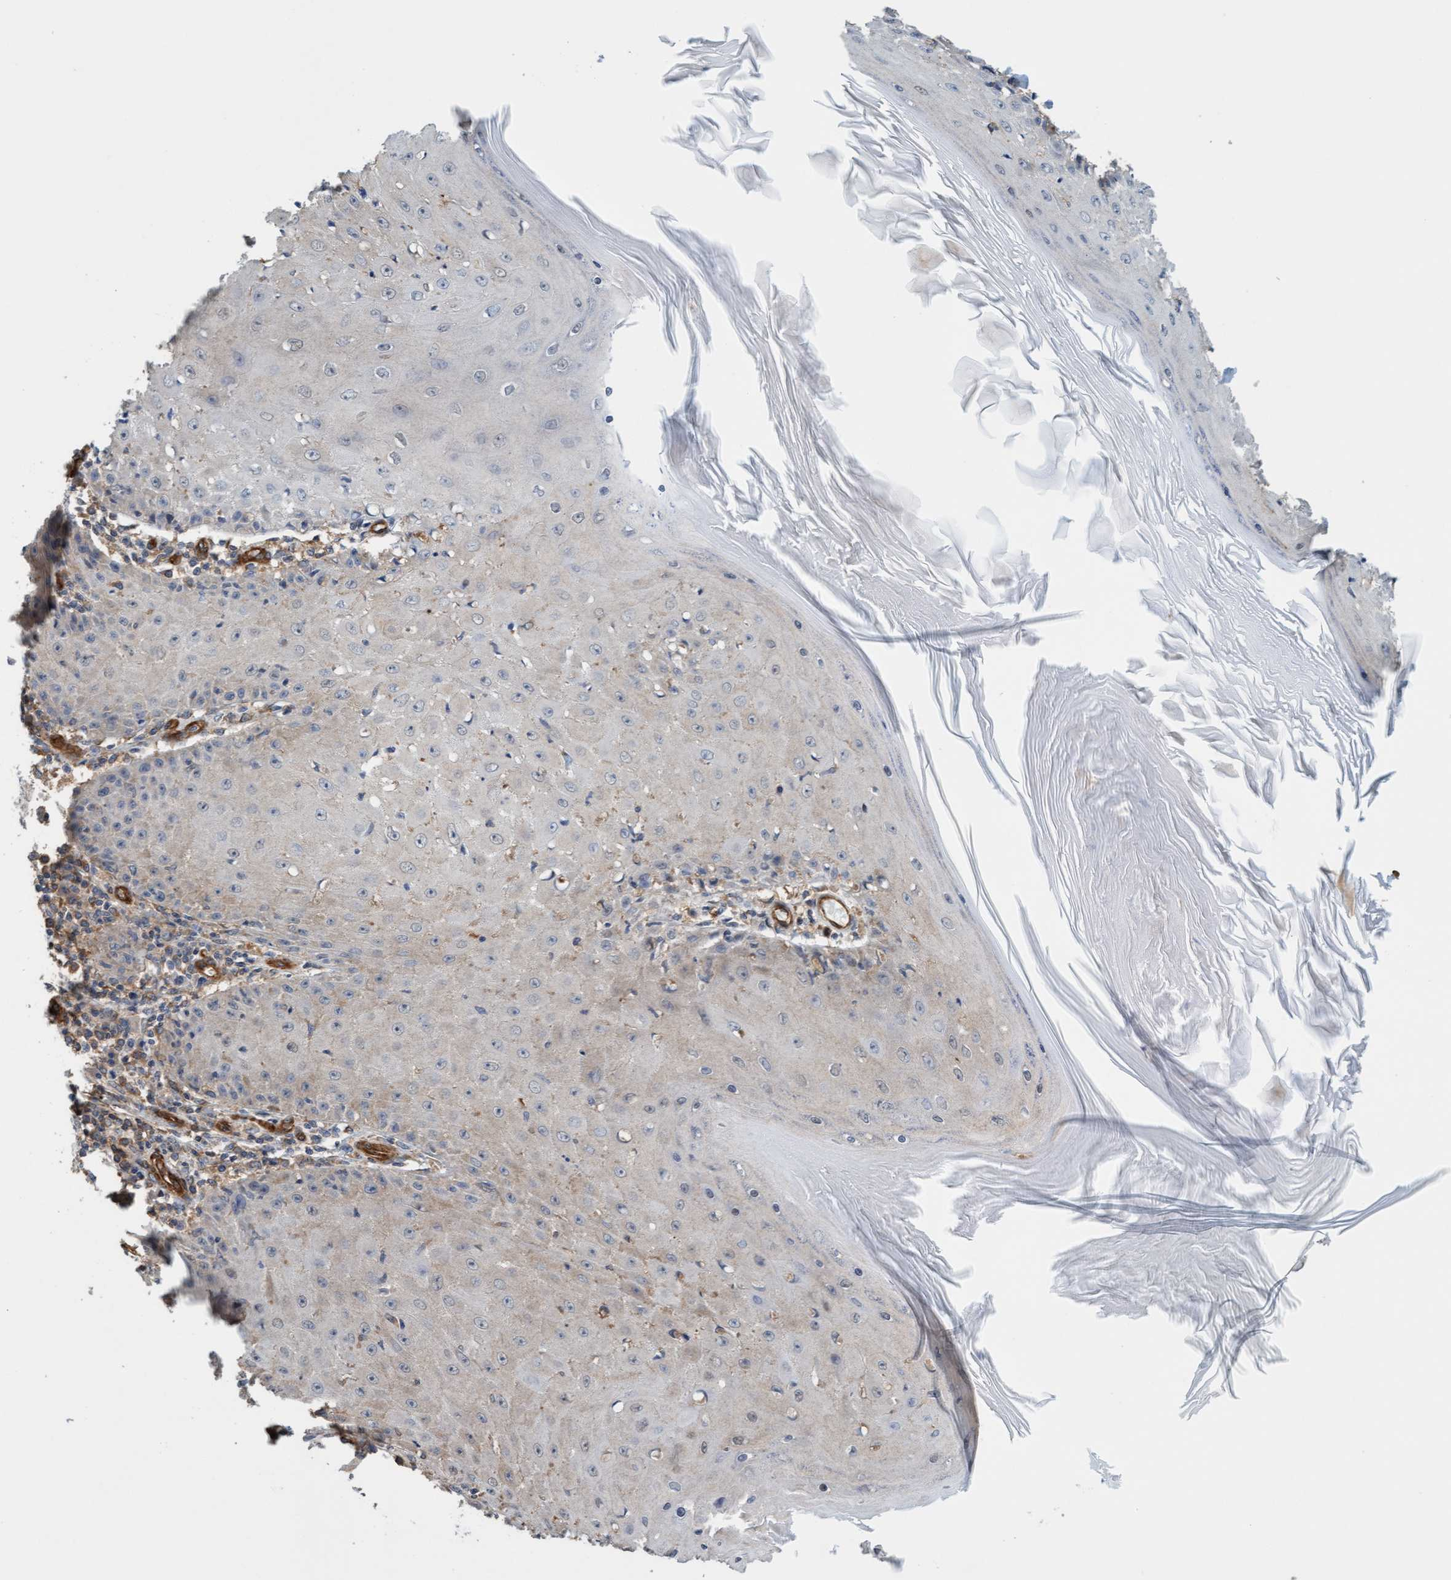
{"staining": {"intensity": "negative", "quantity": "none", "location": "none"}, "tissue": "skin cancer", "cell_type": "Tumor cells", "image_type": "cancer", "snomed": [{"axis": "morphology", "description": "Squamous cell carcinoma, NOS"}, {"axis": "topography", "description": "Skin"}], "caption": "Tumor cells are negative for protein expression in human squamous cell carcinoma (skin).", "gene": "FMNL3", "patient": {"sex": "female", "age": 73}}